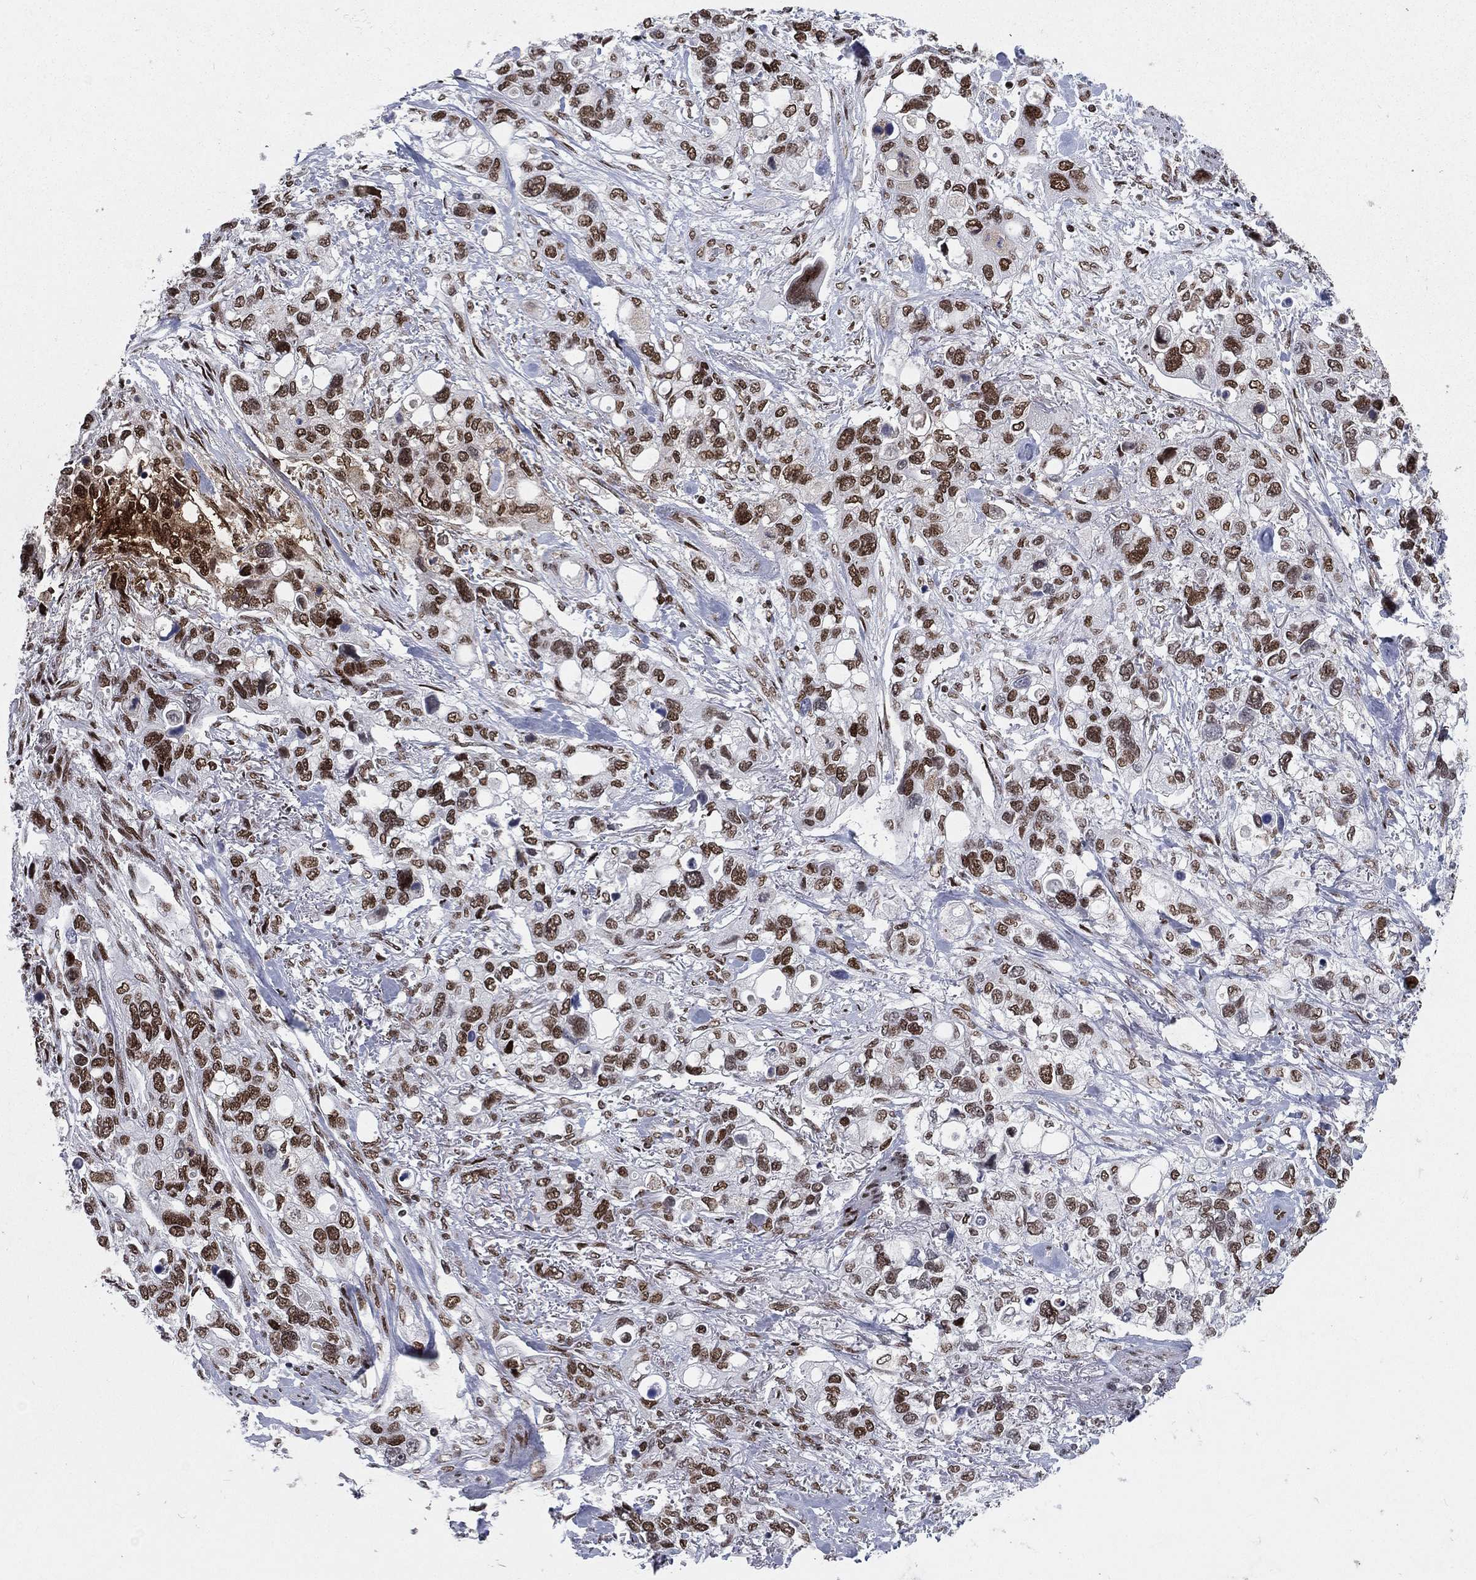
{"staining": {"intensity": "moderate", "quantity": ">75%", "location": "nuclear"}, "tissue": "stomach cancer", "cell_type": "Tumor cells", "image_type": "cancer", "snomed": [{"axis": "morphology", "description": "Adenocarcinoma, NOS"}, {"axis": "topography", "description": "Stomach, upper"}], "caption": "Human stomach cancer (adenocarcinoma) stained for a protein (brown) exhibits moderate nuclear positive expression in approximately >75% of tumor cells.", "gene": "RTF1", "patient": {"sex": "female", "age": 81}}